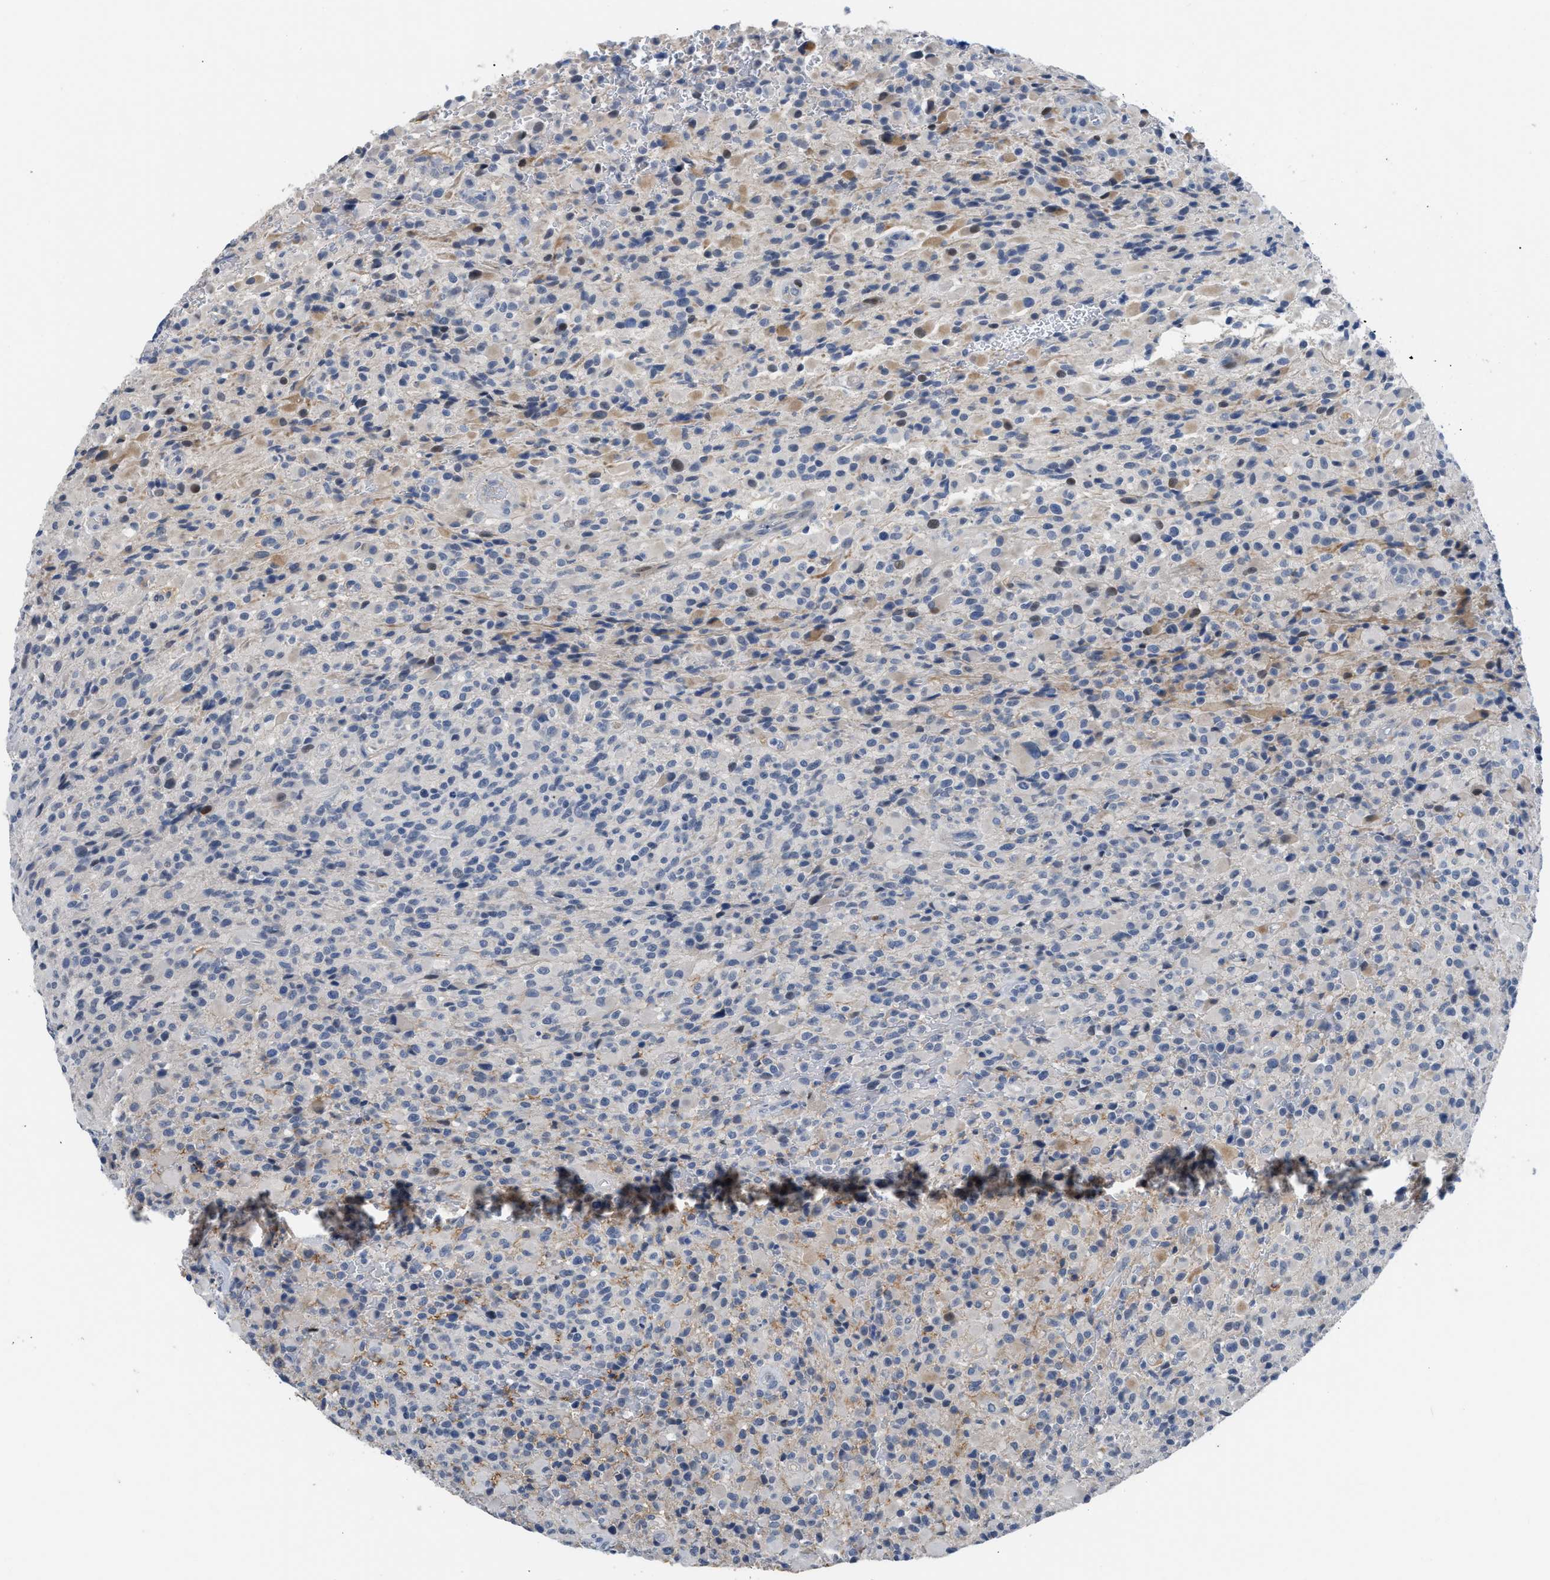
{"staining": {"intensity": "weak", "quantity": "25%-75%", "location": "cytoplasmic/membranous"}, "tissue": "glioma", "cell_type": "Tumor cells", "image_type": "cancer", "snomed": [{"axis": "morphology", "description": "Glioma, malignant, High grade"}, {"axis": "topography", "description": "Brain"}], "caption": "Immunohistochemical staining of high-grade glioma (malignant) exhibits weak cytoplasmic/membranous protein positivity in approximately 25%-75% of tumor cells.", "gene": "OR9K2", "patient": {"sex": "male", "age": 71}}